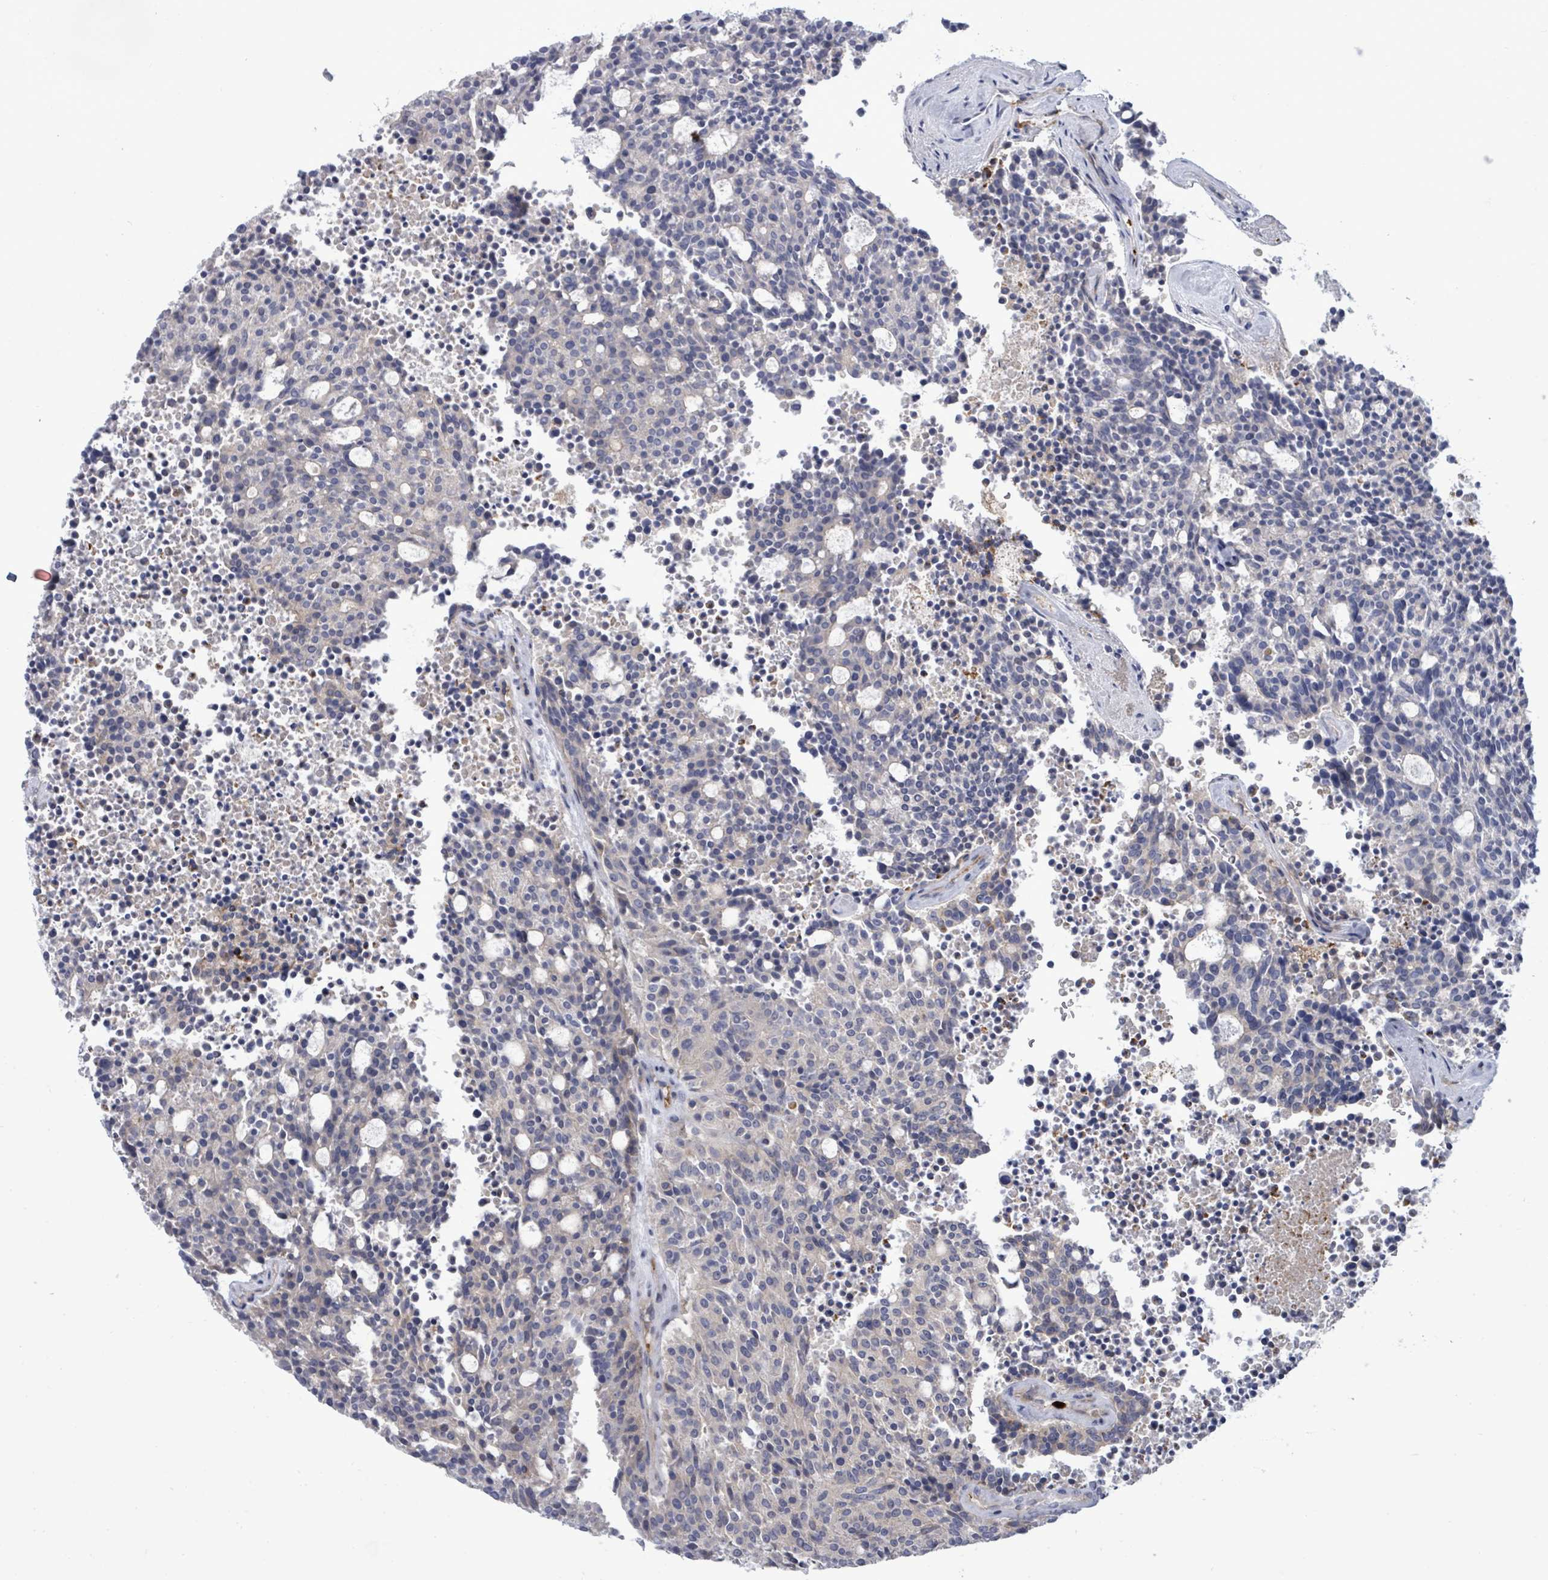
{"staining": {"intensity": "negative", "quantity": "none", "location": "none"}, "tissue": "carcinoid", "cell_type": "Tumor cells", "image_type": "cancer", "snomed": [{"axis": "morphology", "description": "Carcinoid, malignant, NOS"}, {"axis": "topography", "description": "Pancreas"}], "caption": "Immunohistochemical staining of carcinoid demonstrates no significant positivity in tumor cells.", "gene": "SAR1A", "patient": {"sex": "female", "age": 54}}